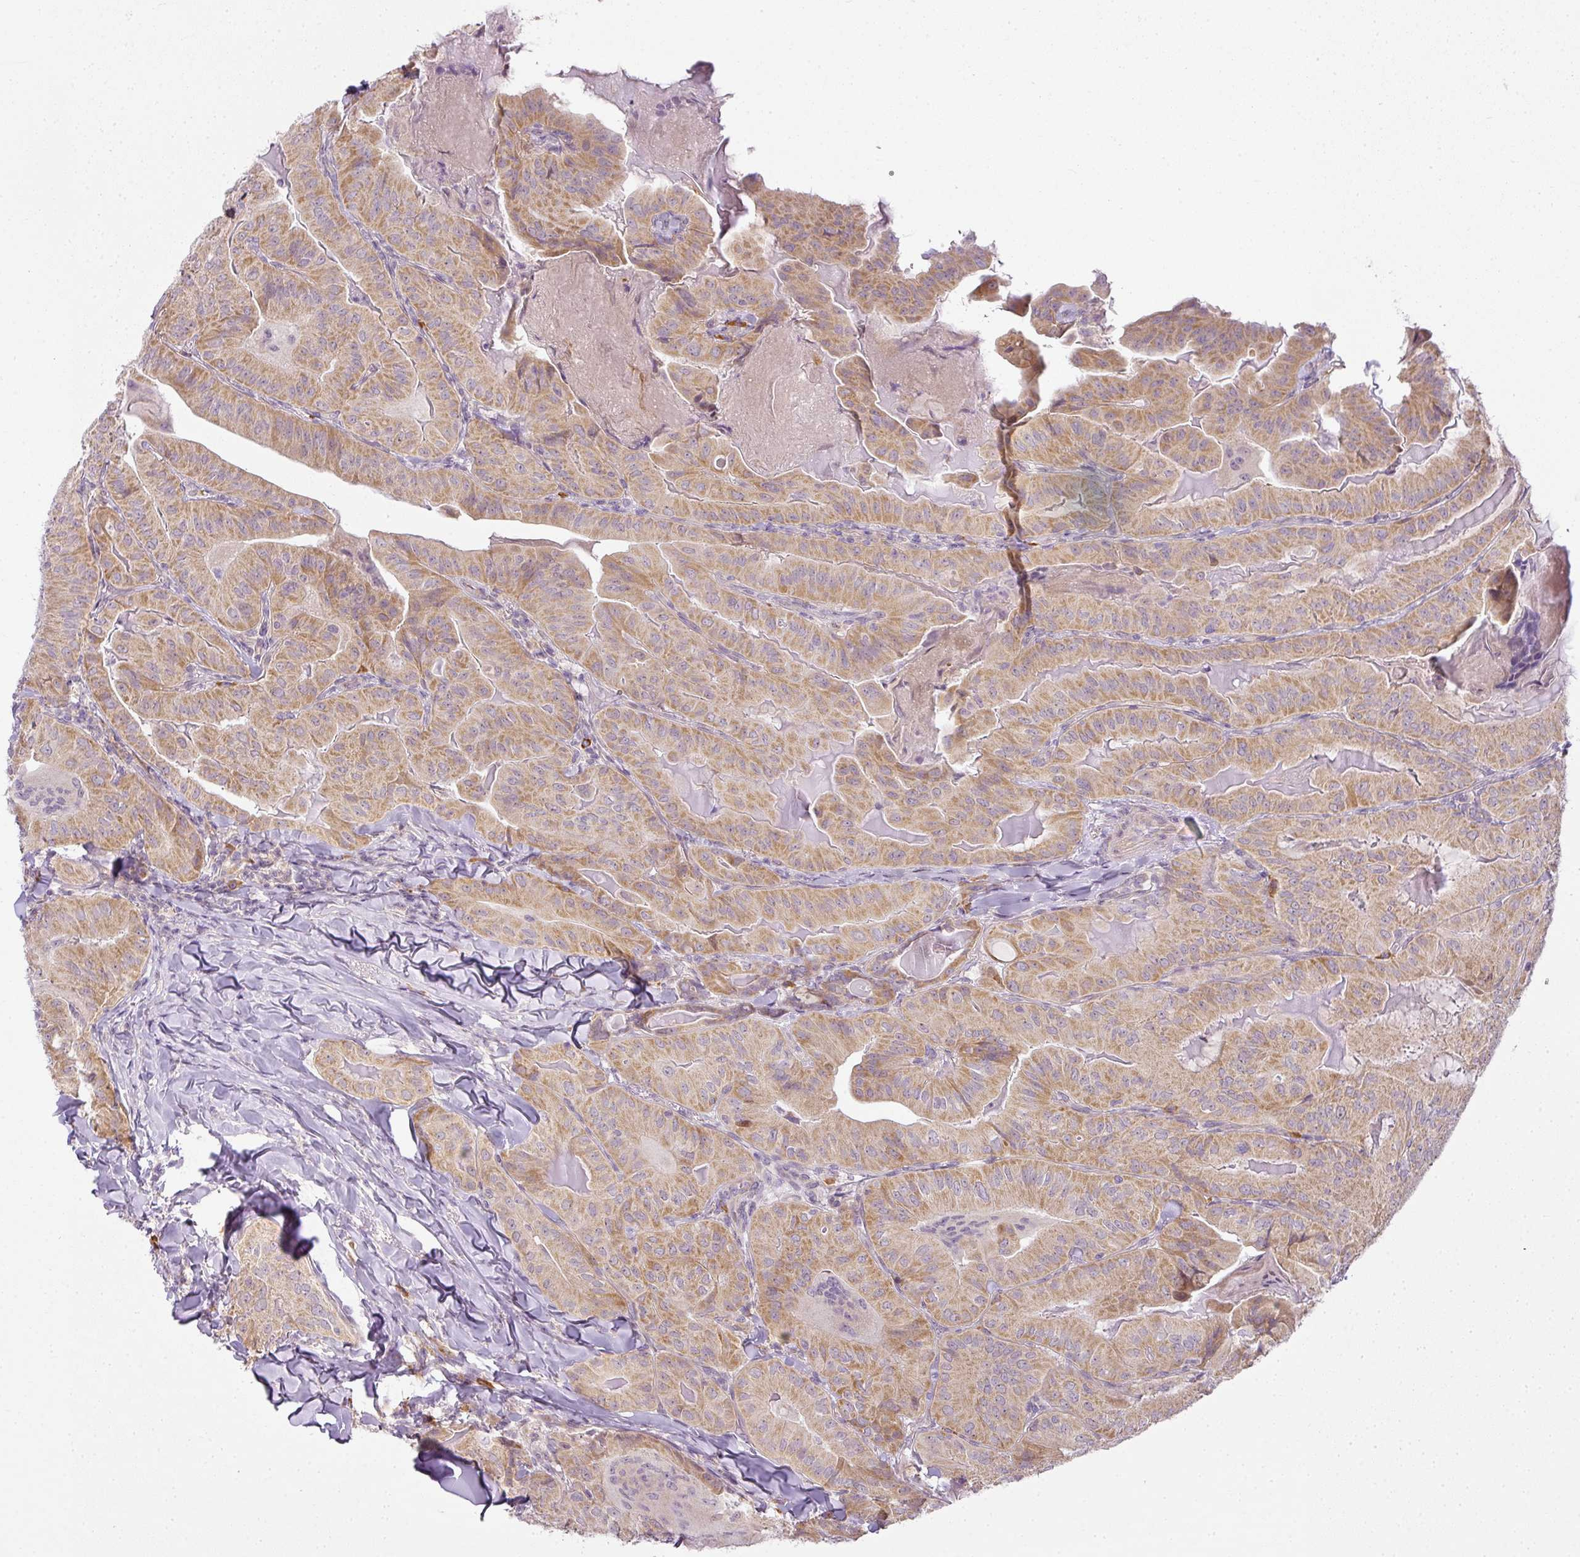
{"staining": {"intensity": "moderate", "quantity": ">75%", "location": "cytoplasmic/membranous"}, "tissue": "thyroid cancer", "cell_type": "Tumor cells", "image_type": "cancer", "snomed": [{"axis": "morphology", "description": "Papillary adenocarcinoma, NOS"}, {"axis": "topography", "description": "Thyroid gland"}], "caption": "High-magnification brightfield microscopy of thyroid papillary adenocarcinoma stained with DAB (3,3'-diaminobenzidine) (brown) and counterstained with hematoxylin (blue). tumor cells exhibit moderate cytoplasmic/membranous staining is seen in about>75% of cells.", "gene": "LY75", "patient": {"sex": "female", "age": 68}}